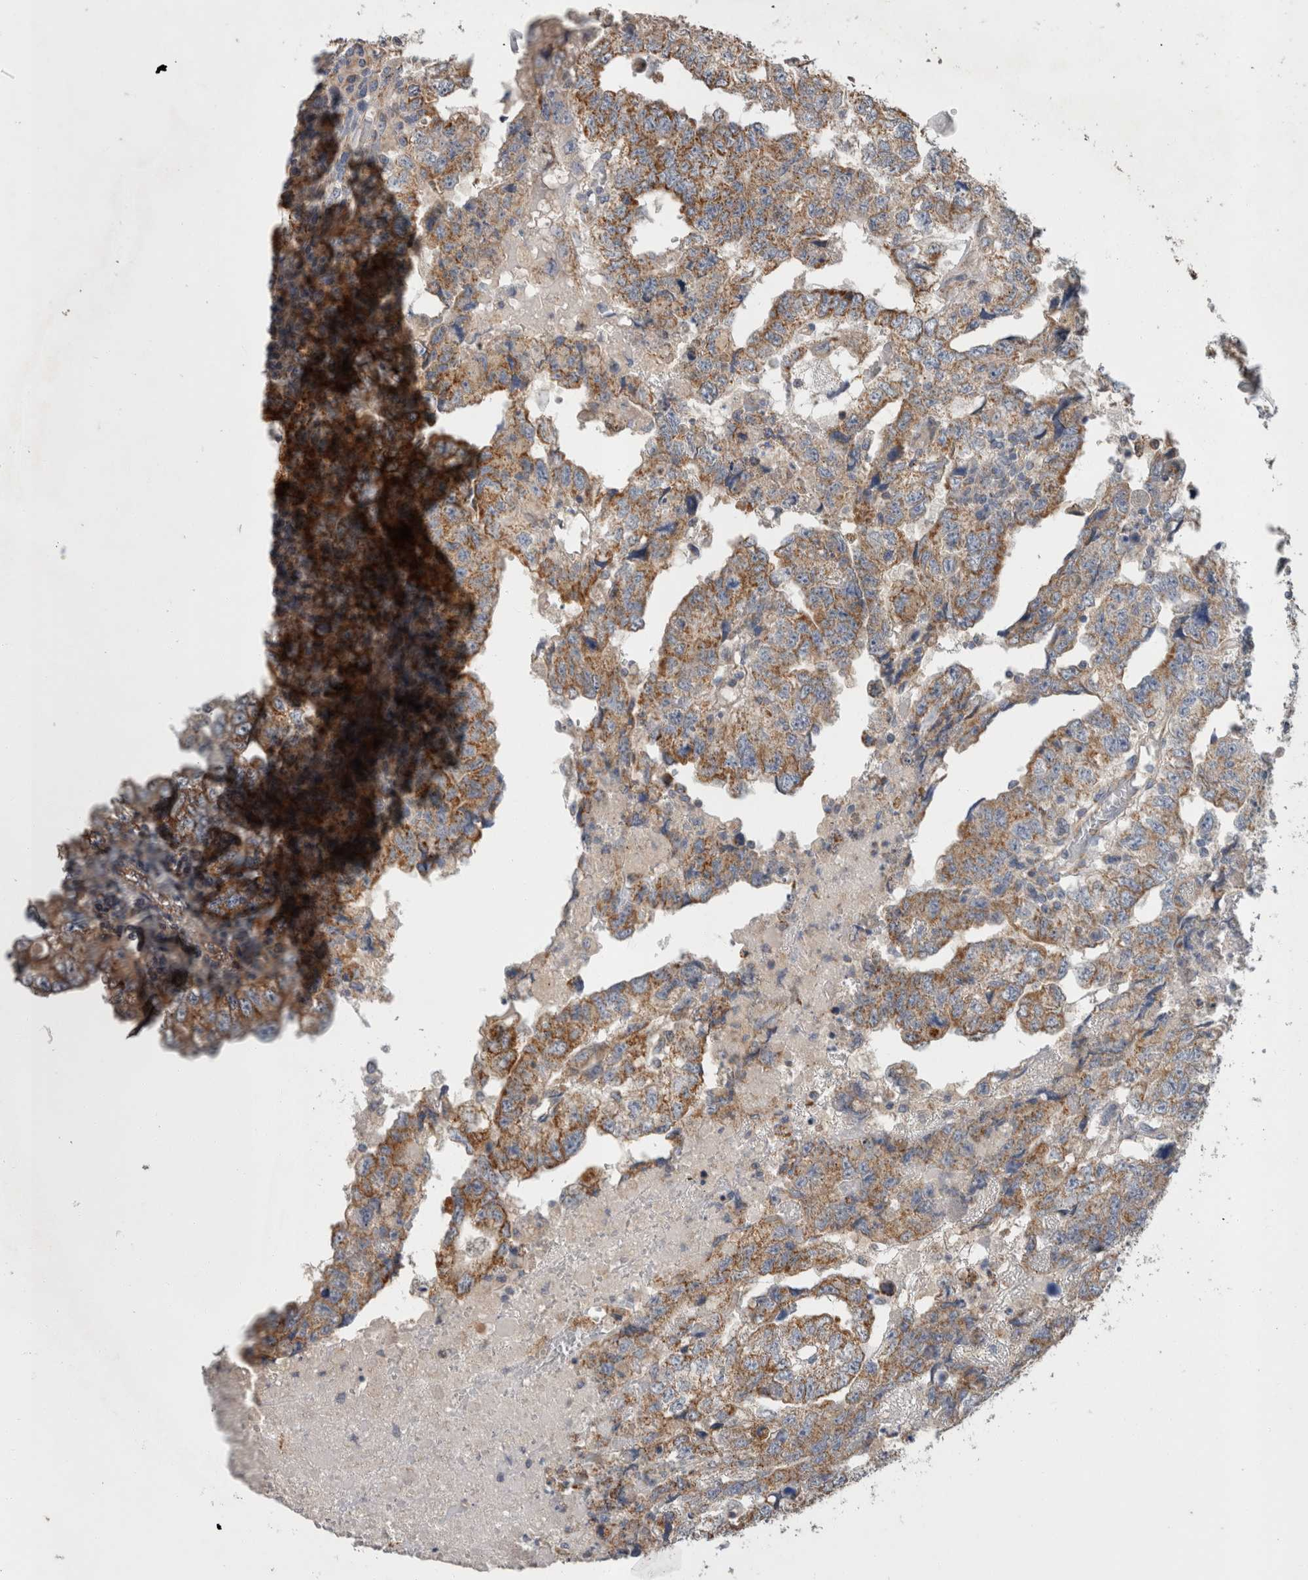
{"staining": {"intensity": "moderate", "quantity": ">75%", "location": "cytoplasmic/membranous"}, "tissue": "testis cancer", "cell_type": "Tumor cells", "image_type": "cancer", "snomed": [{"axis": "morphology", "description": "Carcinoma, Embryonal, NOS"}, {"axis": "topography", "description": "Testis"}], "caption": "IHC histopathology image of neoplastic tissue: human testis cancer (embryonal carcinoma) stained using immunohistochemistry demonstrates medium levels of moderate protein expression localized specifically in the cytoplasmic/membranous of tumor cells, appearing as a cytoplasmic/membranous brown color.", "gene": "IARS2", "patient": {"sex": "male", "age": 36}}